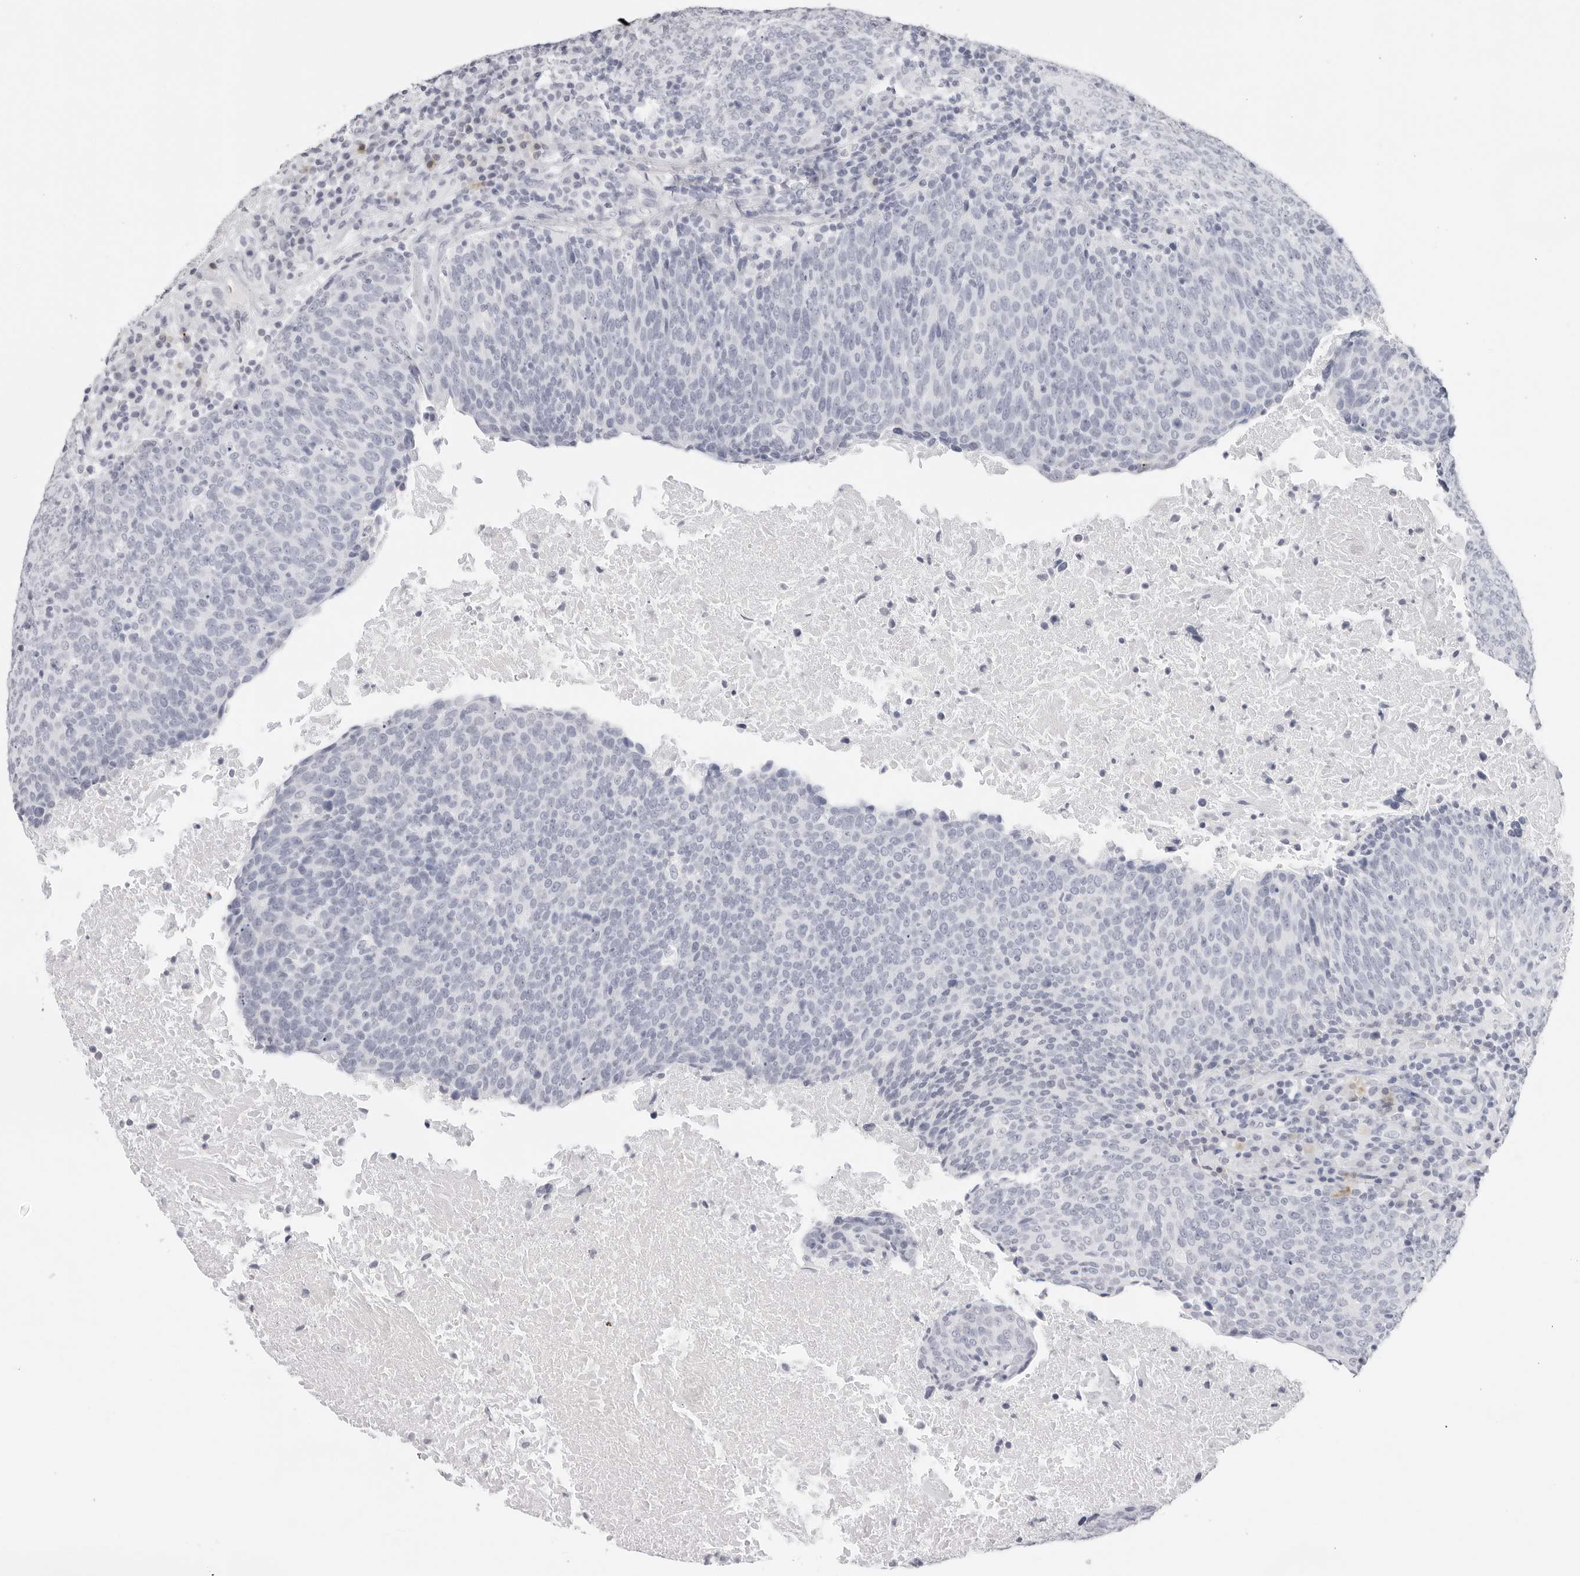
{"staining": {"intensity": "negative", "quantity": "none", "location": "none"}, "tissue": "head and neck cancer", "cell_type": "Tumor cells", "image_type": "cancer", "snomed": [{"axis": "morphology", "description": "Squamous cell carcinoma, NOS"}, {"axis": "morphology", "description": "Squamous cell carcinoma, metastatic, NOS"}, {"axis": "topography", "description": "Lymph node"}, {"axis": "topography", "description": "Head-Neck"}], "caption": "Head and neck cancer (squamous cell carcinoma) stained for a protein using immunohistochemistry (IHC) demonstrates no positivity tumor cells.", "gene": "CST5", "patient": {"sex": "male", "age": 62}}